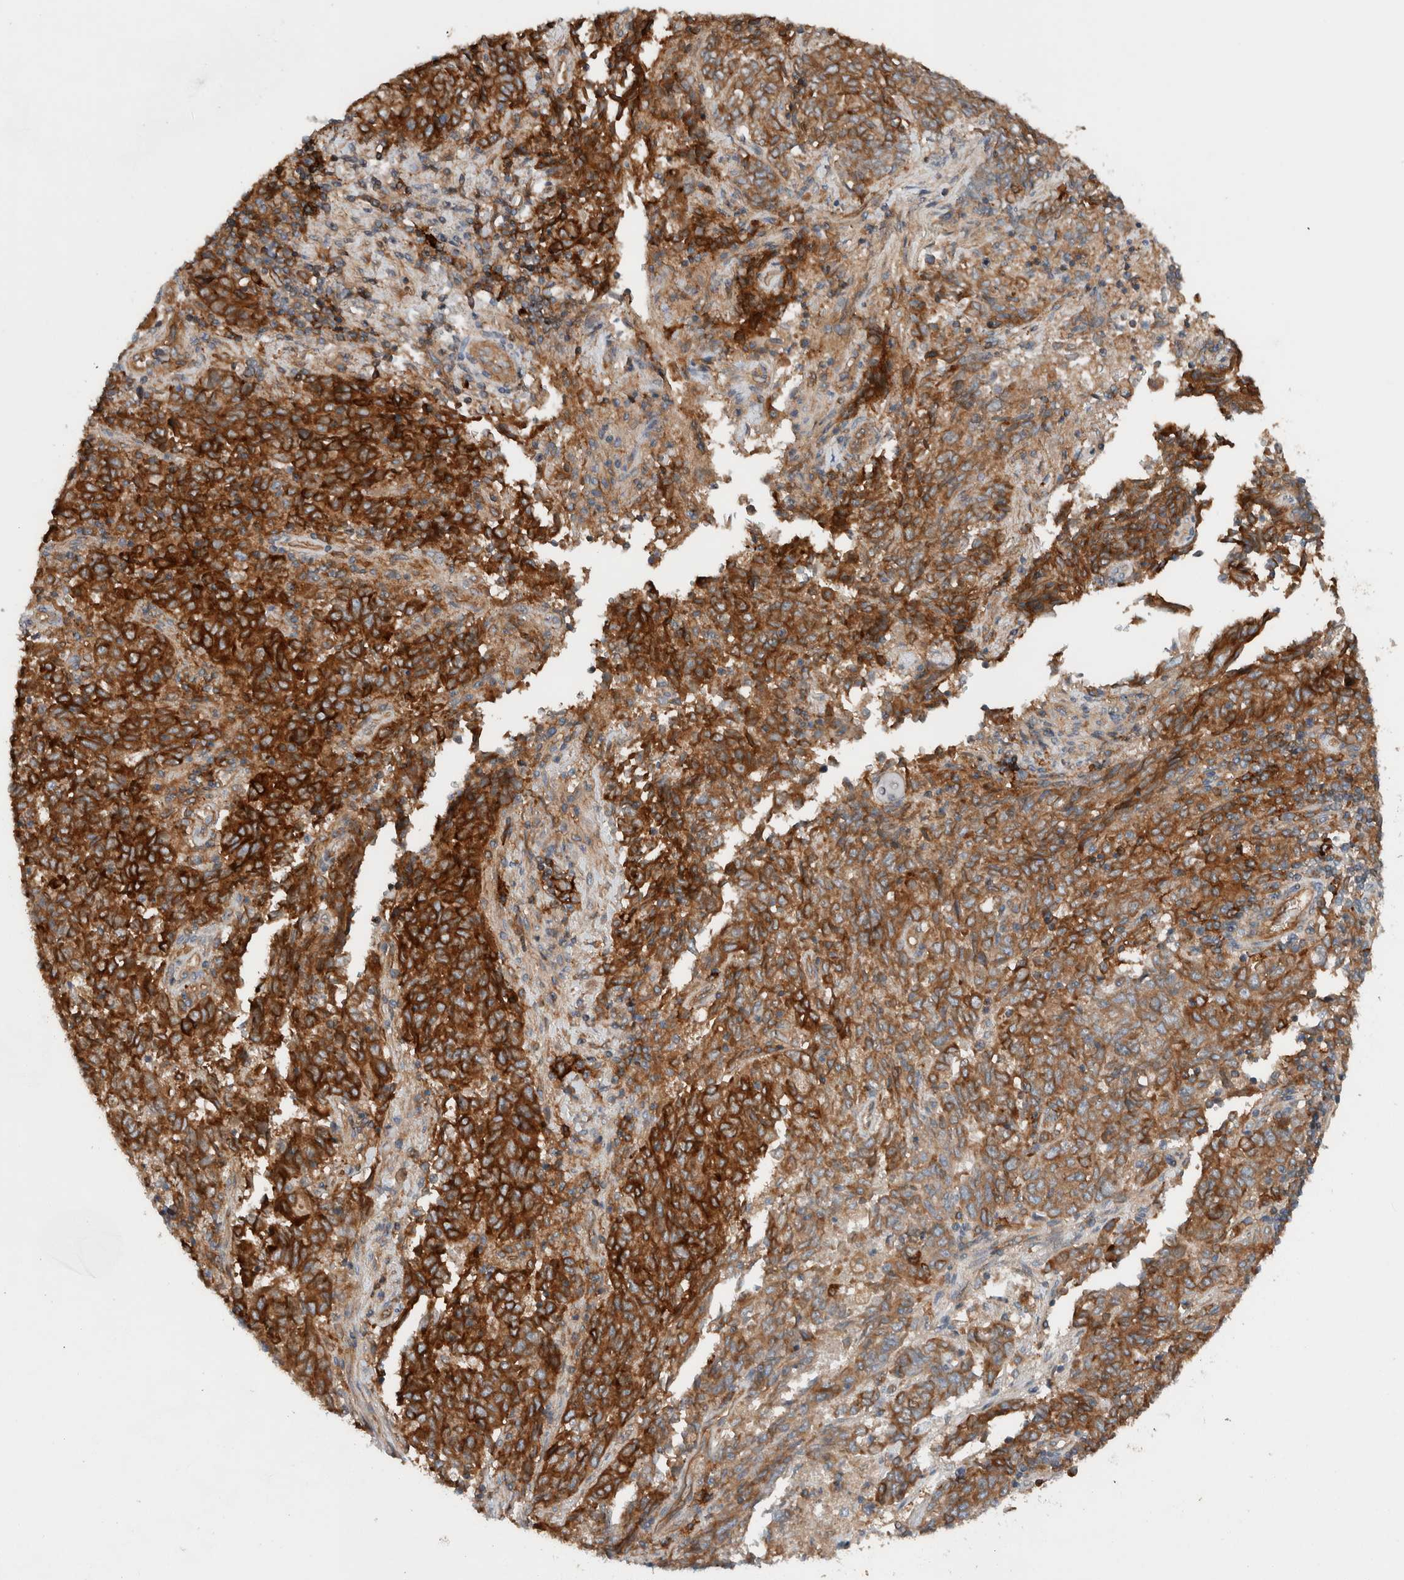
{"staining": {"intensity": "strong", "quantity": ">75%", "location": "cytoplasmic/membranous"}, "tissue": "endometrial cancer", "cell_type": "Tumor cells", "image_type": "cancer", "snomed": [{"axis": "morphology", "description": "Adenocarcinoma, NOS"}, {"axis": "topography", "description": "Endometrium"}], "caption": "A brown stain labels strong cytoplasmic/membranous staining of a protein in human endometrial cancer (adenocarcinoma) tumor cells.", "gene": "UGCG", "patient": {"sex": "female", "age": 80}}